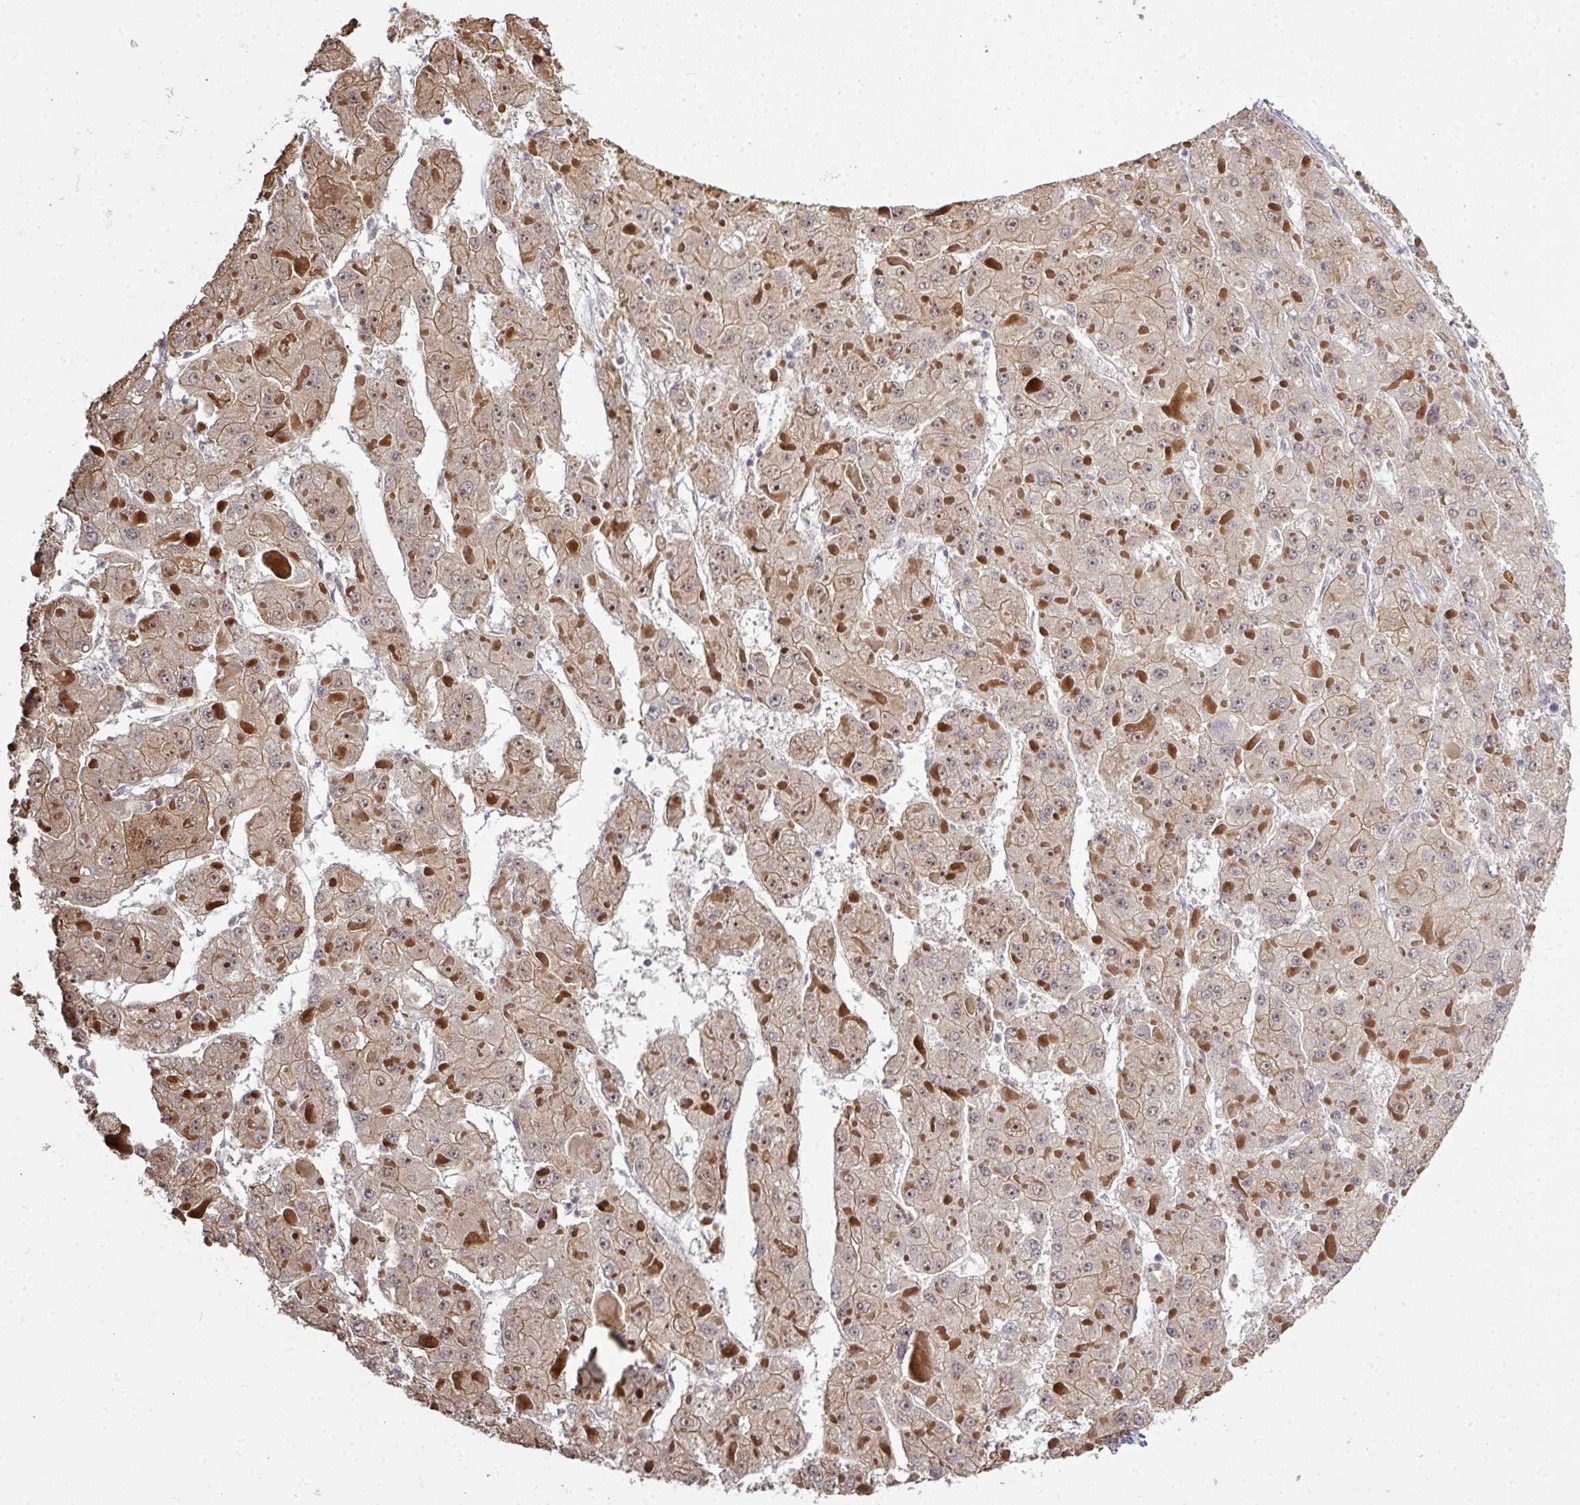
{"staining": {"intensity": "moderate", "quantity": "25%-75%", "location": "nuclear"}, "tissue": "liver cancer", "cell_type": "Tumor cells", "image_type": "cancer", "snomed": [{"axis": "morphology", "description": "Carcinoma, Hepatocellular, NOS"}, {"axis": "topography", "description": "Liver"}], "caption": "This micrograph reveals liver cancer (hepatocellular carcinoma) stained with immunohistochemistry to label a protein in brown. The nuclear of tumor cells show moderate positivity for the protein. Nuclei are counter-stained blue.", "gene": "GTF2H3", "patient": {"sex": "female", "age": 73}}